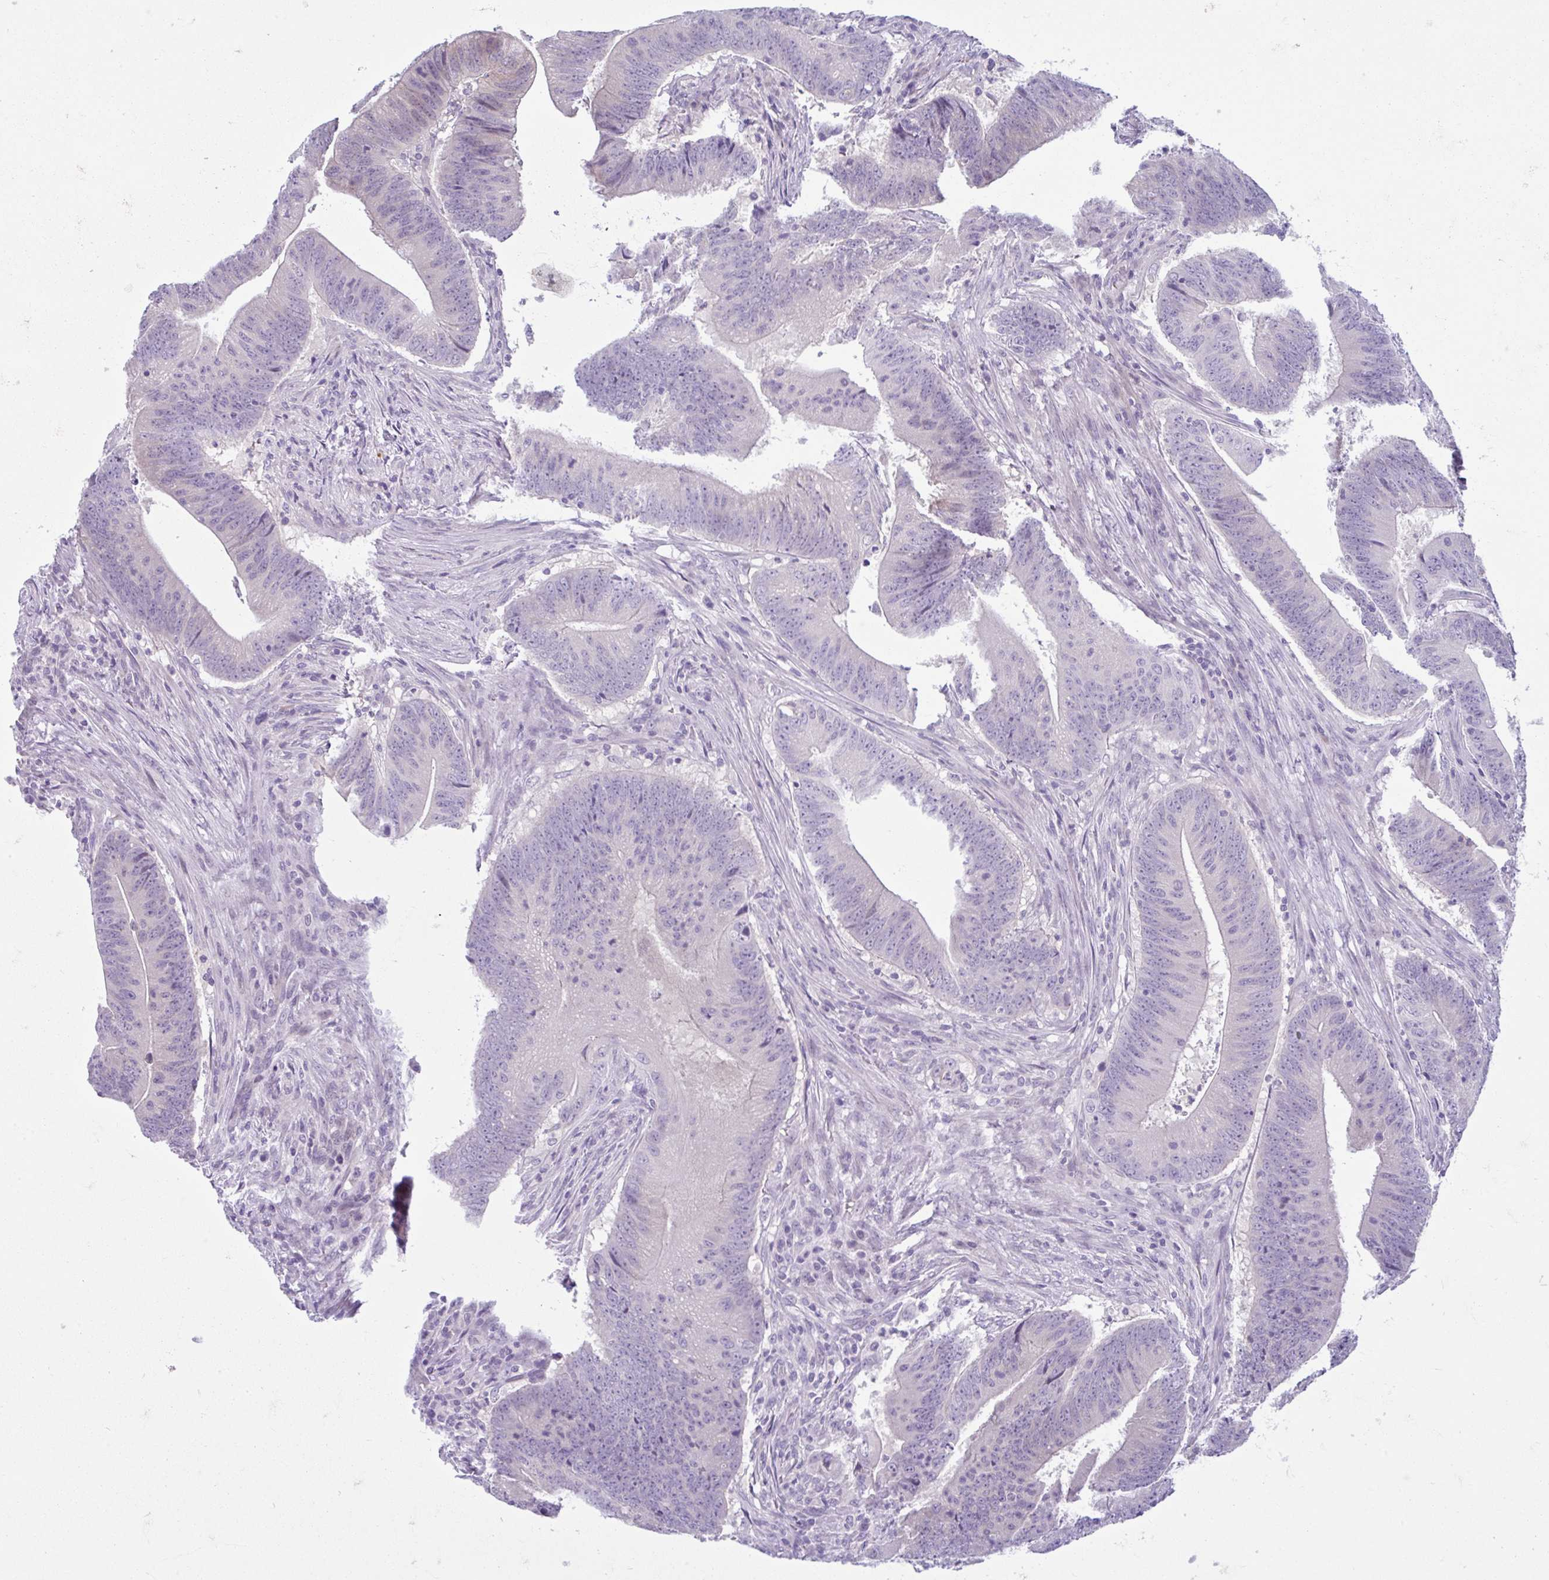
{"staining": {"intensity": "negative", "quantity": "none", "location": "none"}, "tissue": "colorectal cancer", "cell_type": "Tumor cells", "image_type": "cancer", "snomed": [{"axis": "morphology", "description": "Adenocarcinoma, NOS"}, {"axis": "topography", "description": "Colon"}], "caption": "This is an immunohistochemistry micrograph of colorectal cancer. There is no staining in tumor cells.", "gene": "FAM153A", "patient": {"sex": "female", "age": 87}}